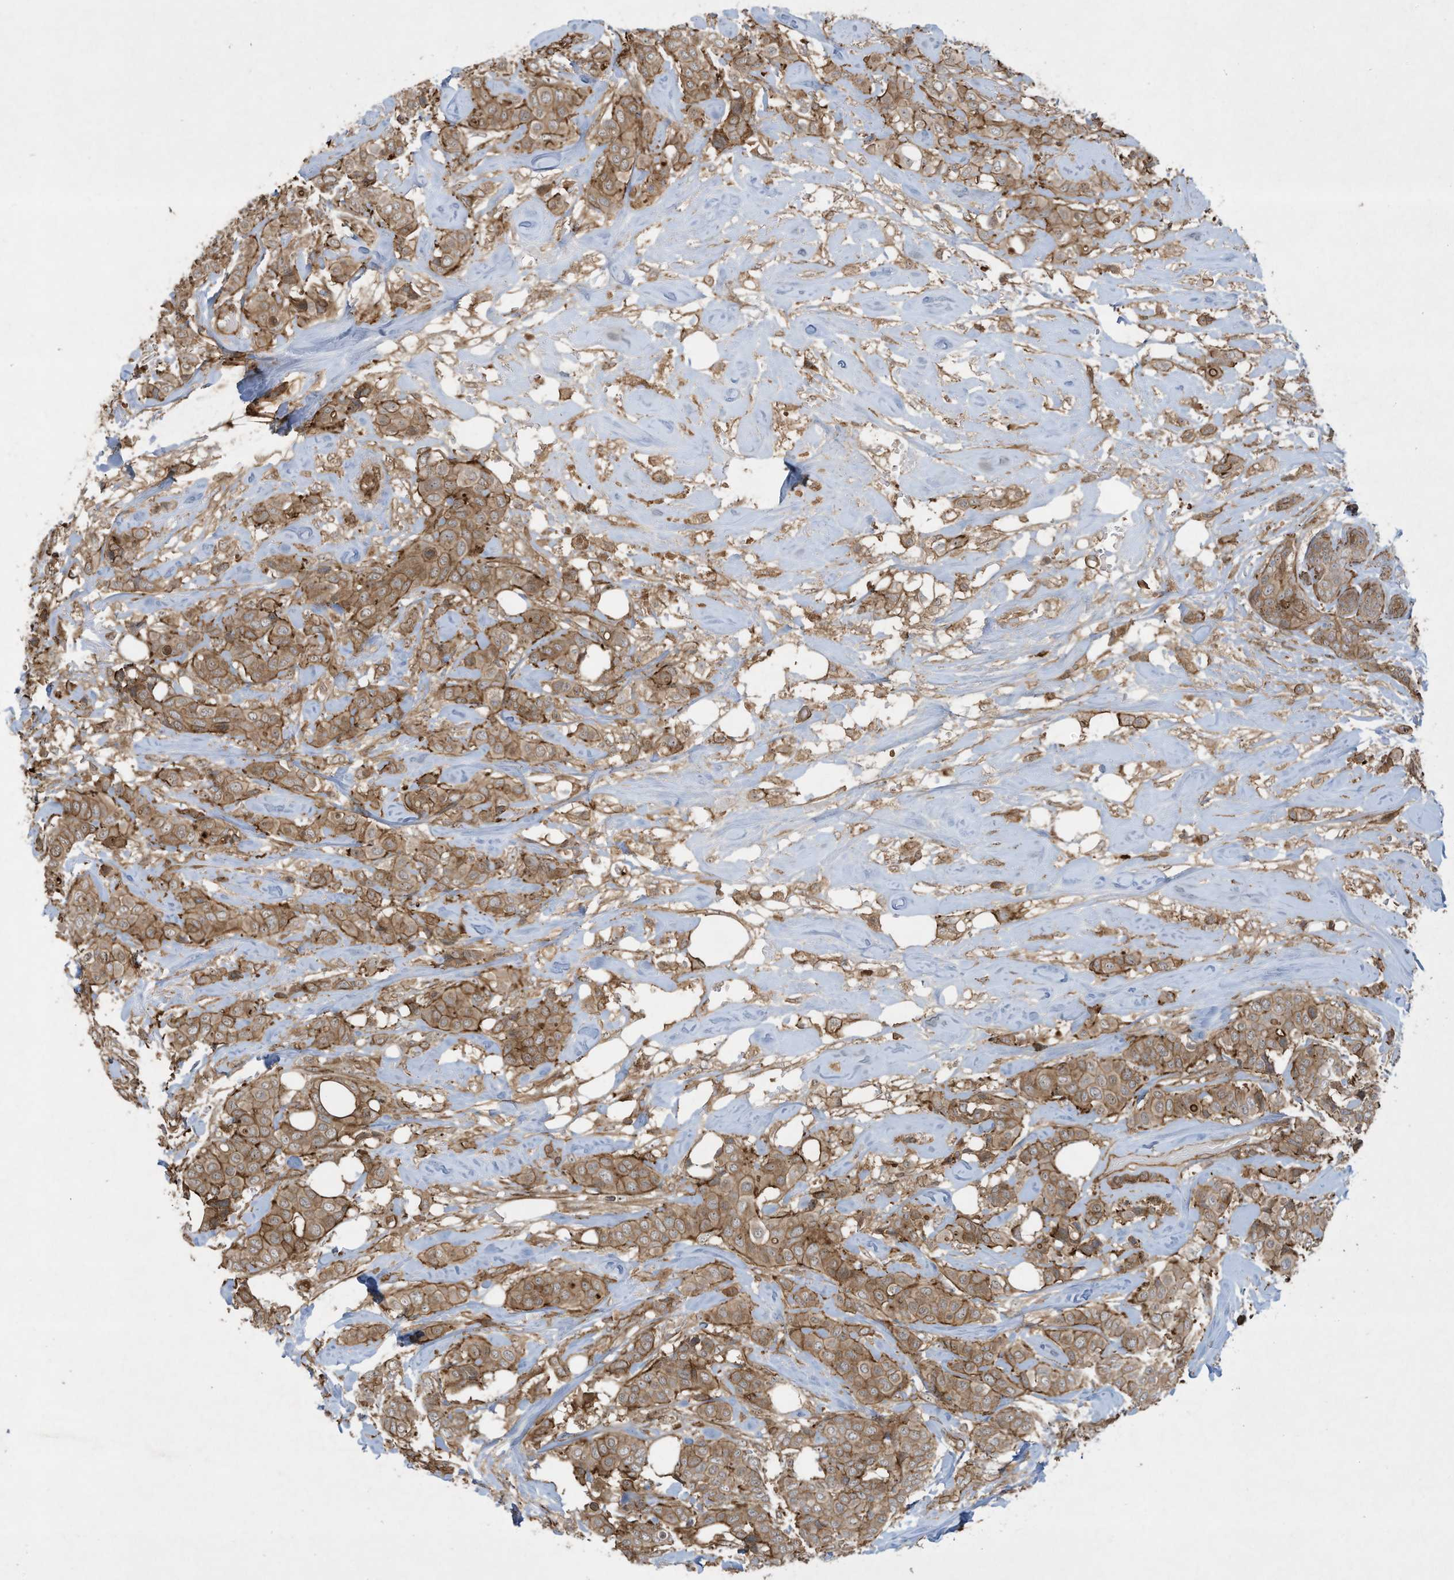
{"staining": {"intensity": "moderate", "quantity": ">75%", "location": "cytoplasmic/membranous"}, "tissue": "breast cancer", "cell_type": "Tumor cells", "image_type": "cancer", "snomed": [{"axis": "morphology", "description": "Lobular carcinoma"}, {"axis": "topography", "description": "Breast"}], "caption": "Breast cancer (lobular carcinoma) stained with immunohistochemistry (IHC) displays moderate cytoplasmic/membranous positivity in about >75% of tumor cells.", "gene": "DDIT4", "patient": {"sex": "female", "age": 51}}